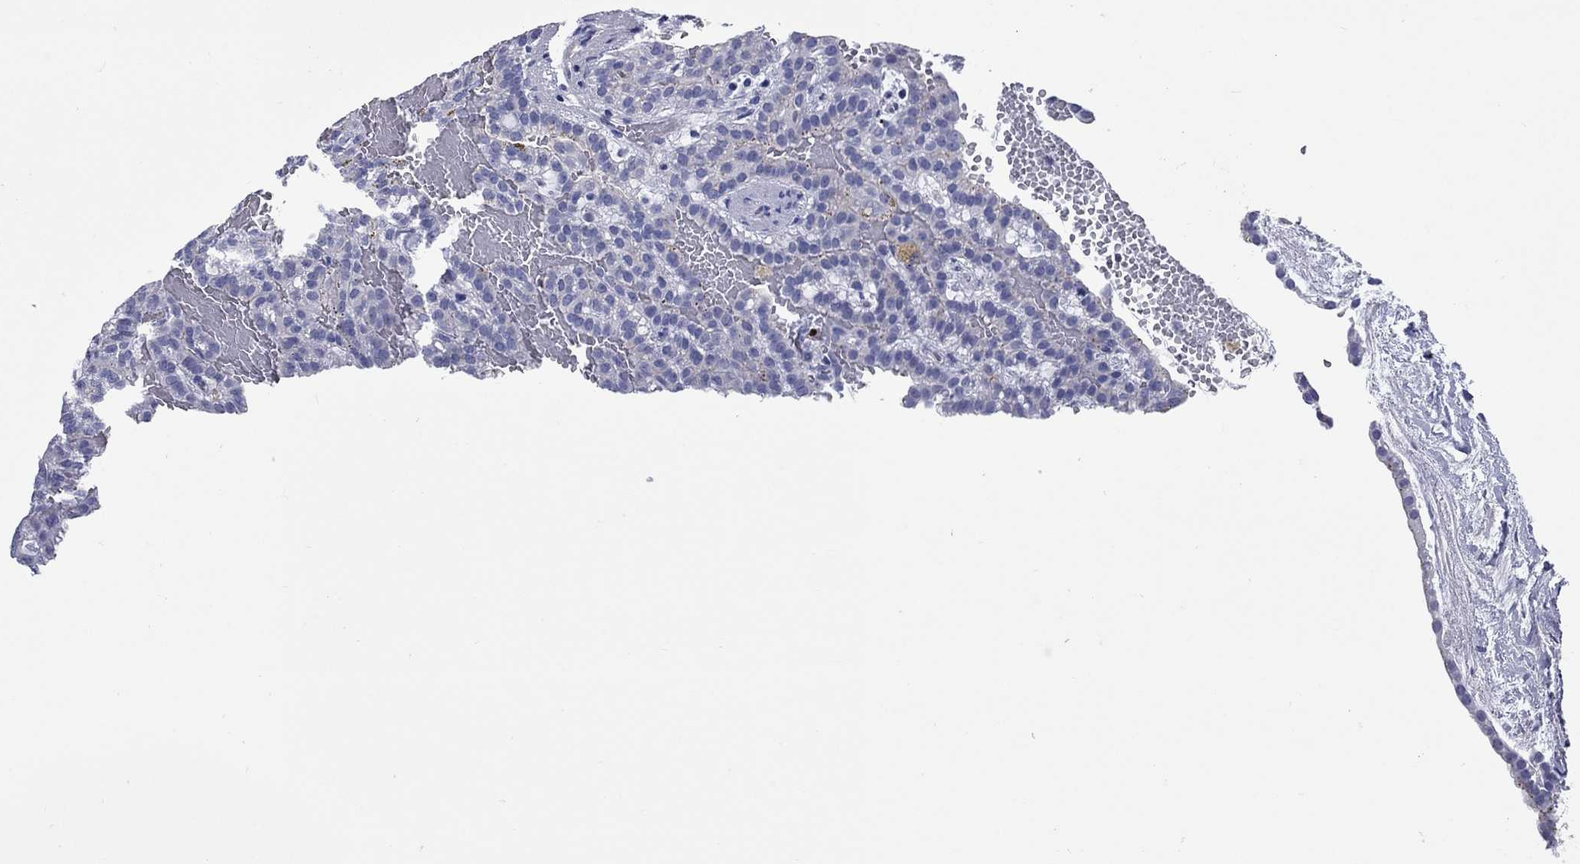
{"staining": {"intensity": "negative", "quantity": "none", "location": "none"}, "tissue": "renal cancer", "cell_type": "Tumor cells", "image_type": "cancer", "snomed": [{"axis": "morphology", "description": "Adenocarcinoma, NOS"}, {"axis": "topography", "description": "Kidney"}], "caption": "The image shows no significant positivity in tumor cells of renal adenocarcinoma.", "gene": "CCNA1", "patient": {"sex": "male", "age": 63}}